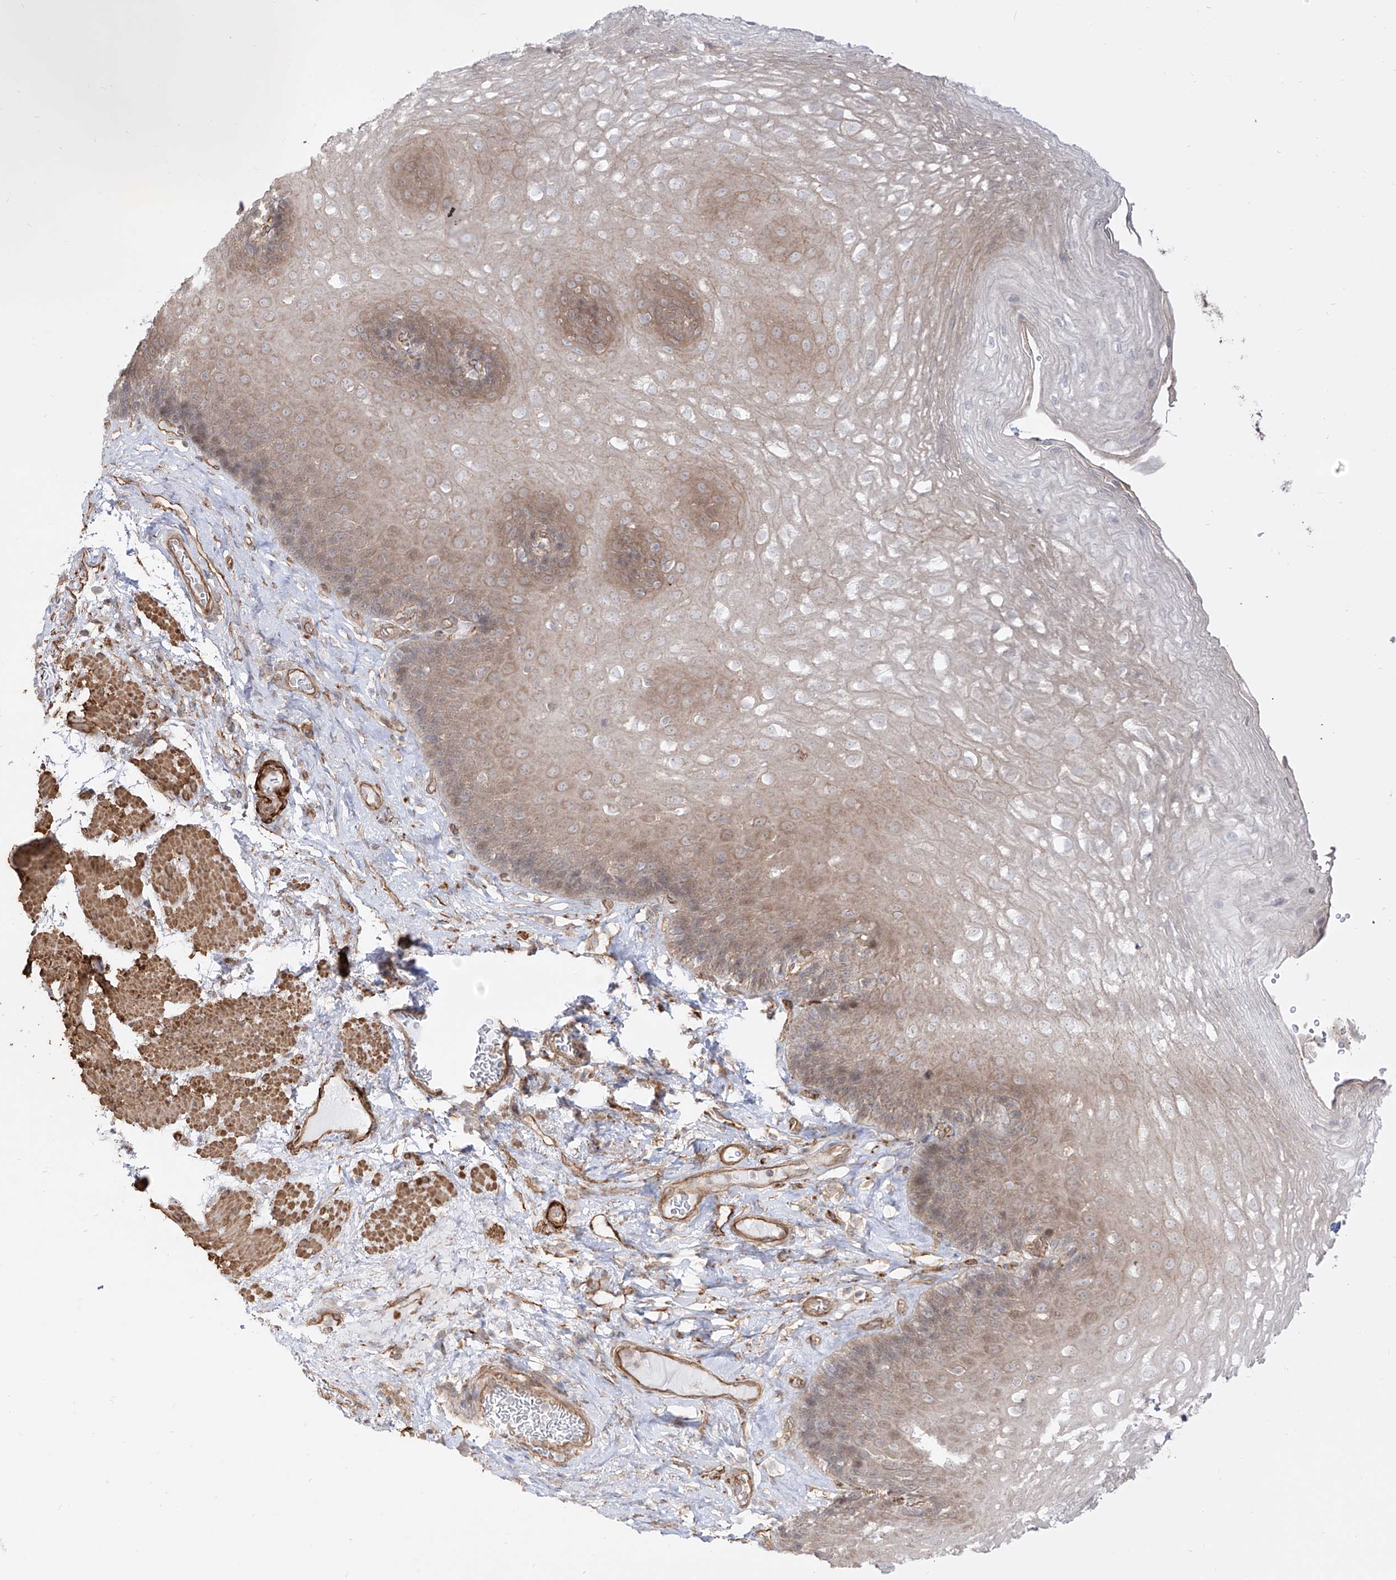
{"staining": {"intensity": "weak", "quantity": "<25%", "location": "cytoplasmic/membranous"}, "tissue": "esophagus", "cell_type": "Squamous epithelial cells", "image_type": "normal", "snomed": [{"axis": "morphology", "description": "Normal tissue, NOS"}, {"axis": "topography", "description": "Esophagus"}], "caption": "This is an IHC histopathology image of benign human esophagus. There is no positivity in squamous epithelial cells.", "gene": "ZNF180", "patient": {"sex": "female", "age": 66}}